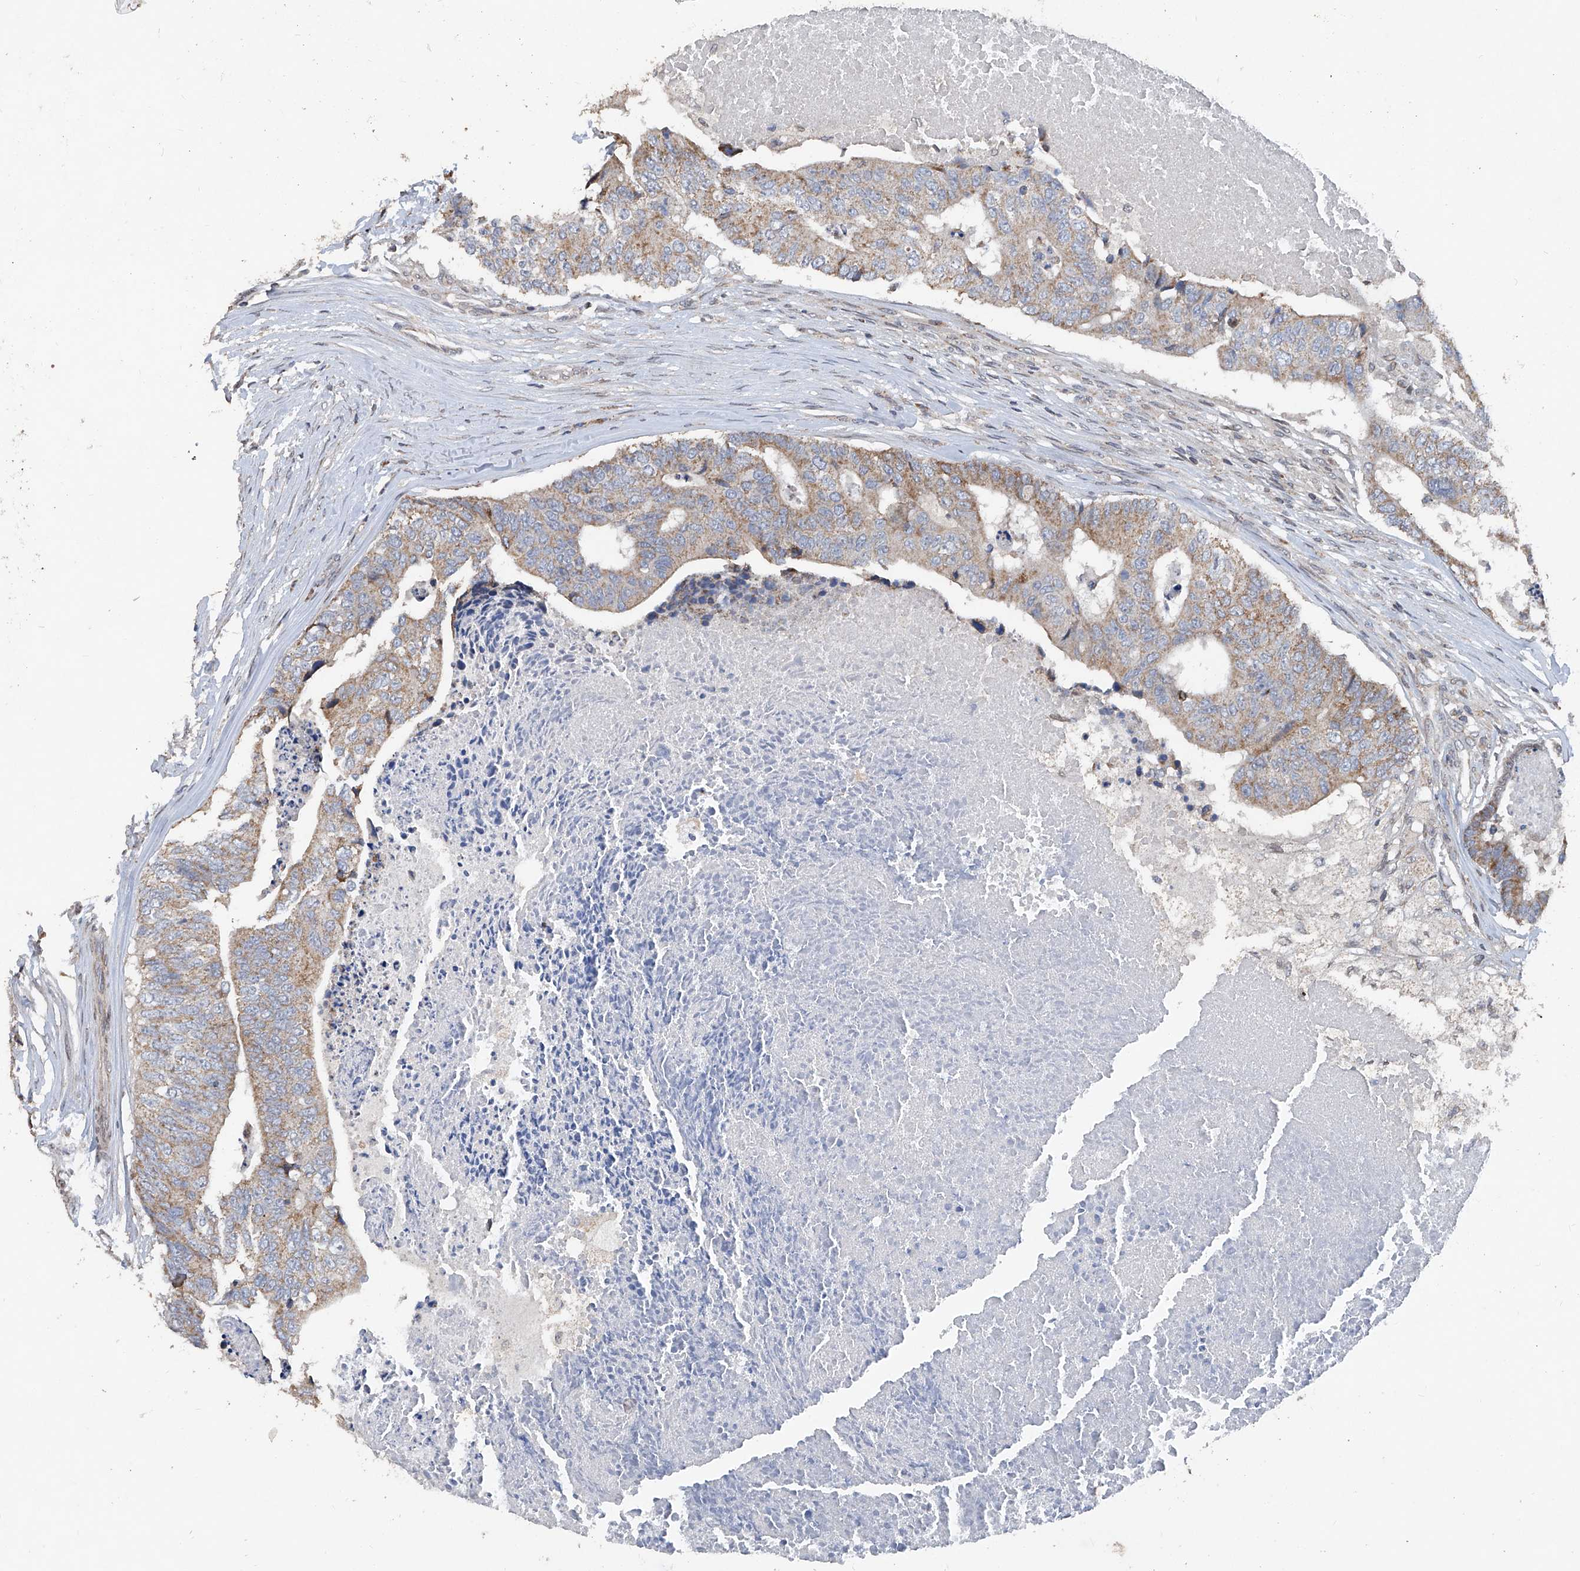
{"staining": {"intensity": "moderate", "quantity": ">75%", "location": "cytoplasmic/membranous"}, "tissue": "colorectal cancer", "cell_type": "Tumor cells", "image_type": "cancer", "snomed": [{"axis": "morphology", "description": "Adenocarcinoma, NOS"}, {"axis": "topography", "description": "Colon"}], "caption": "Immunohistochemistry (DAB) staining of human adenocarcinoma (colorectal) displays moderate cytoplasmic/membranous protein positivity in approximately >75% of tumor cells.", "gene": "BCKDHB", "patient": {"sex": "female", "age": 67}}